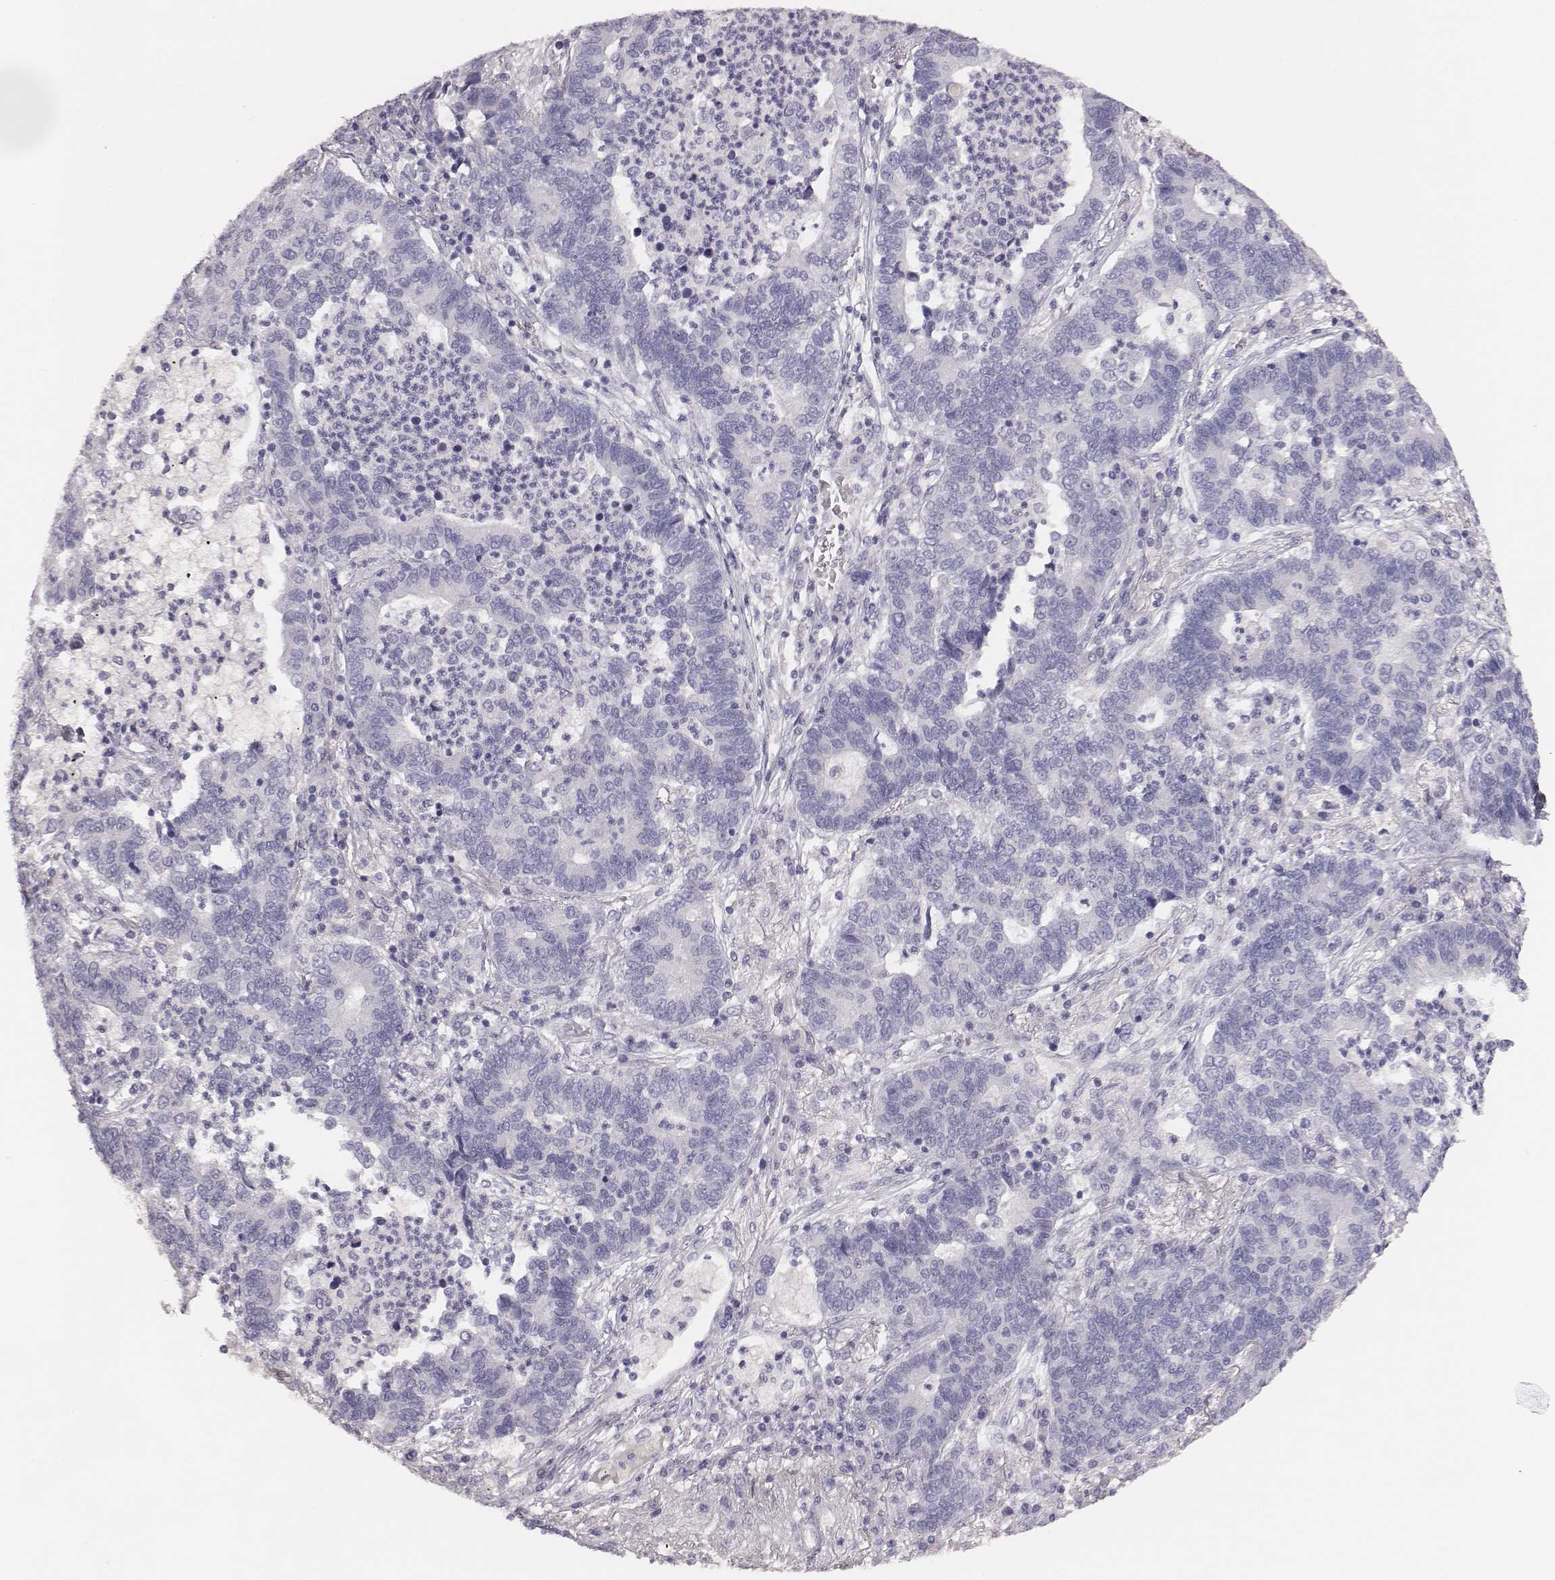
{"staining": {"intensity": "negative", "quantity": "none", "location": "none"}, "tissue": "lung cancer", "cell_type": "Tumor cells", "image_type": "cancer", "snomed": [{"axis": "morphology", "description": "Adenocarcinoma, NOS"}, {"axis": "topography", "description": "Lung"}], "caption": "Immunohistochemistry (IHC) photomicrograph of neoplastic tissue: lung adenocarcinoma stained with DAB (3,3'-diaminobenzidine) displays no significant protein positivity in tumor cells. (DAB immunohistochemistry, high magnification).", "gene": "MYH6", "patient": {"sex": "female", "age": 57}}